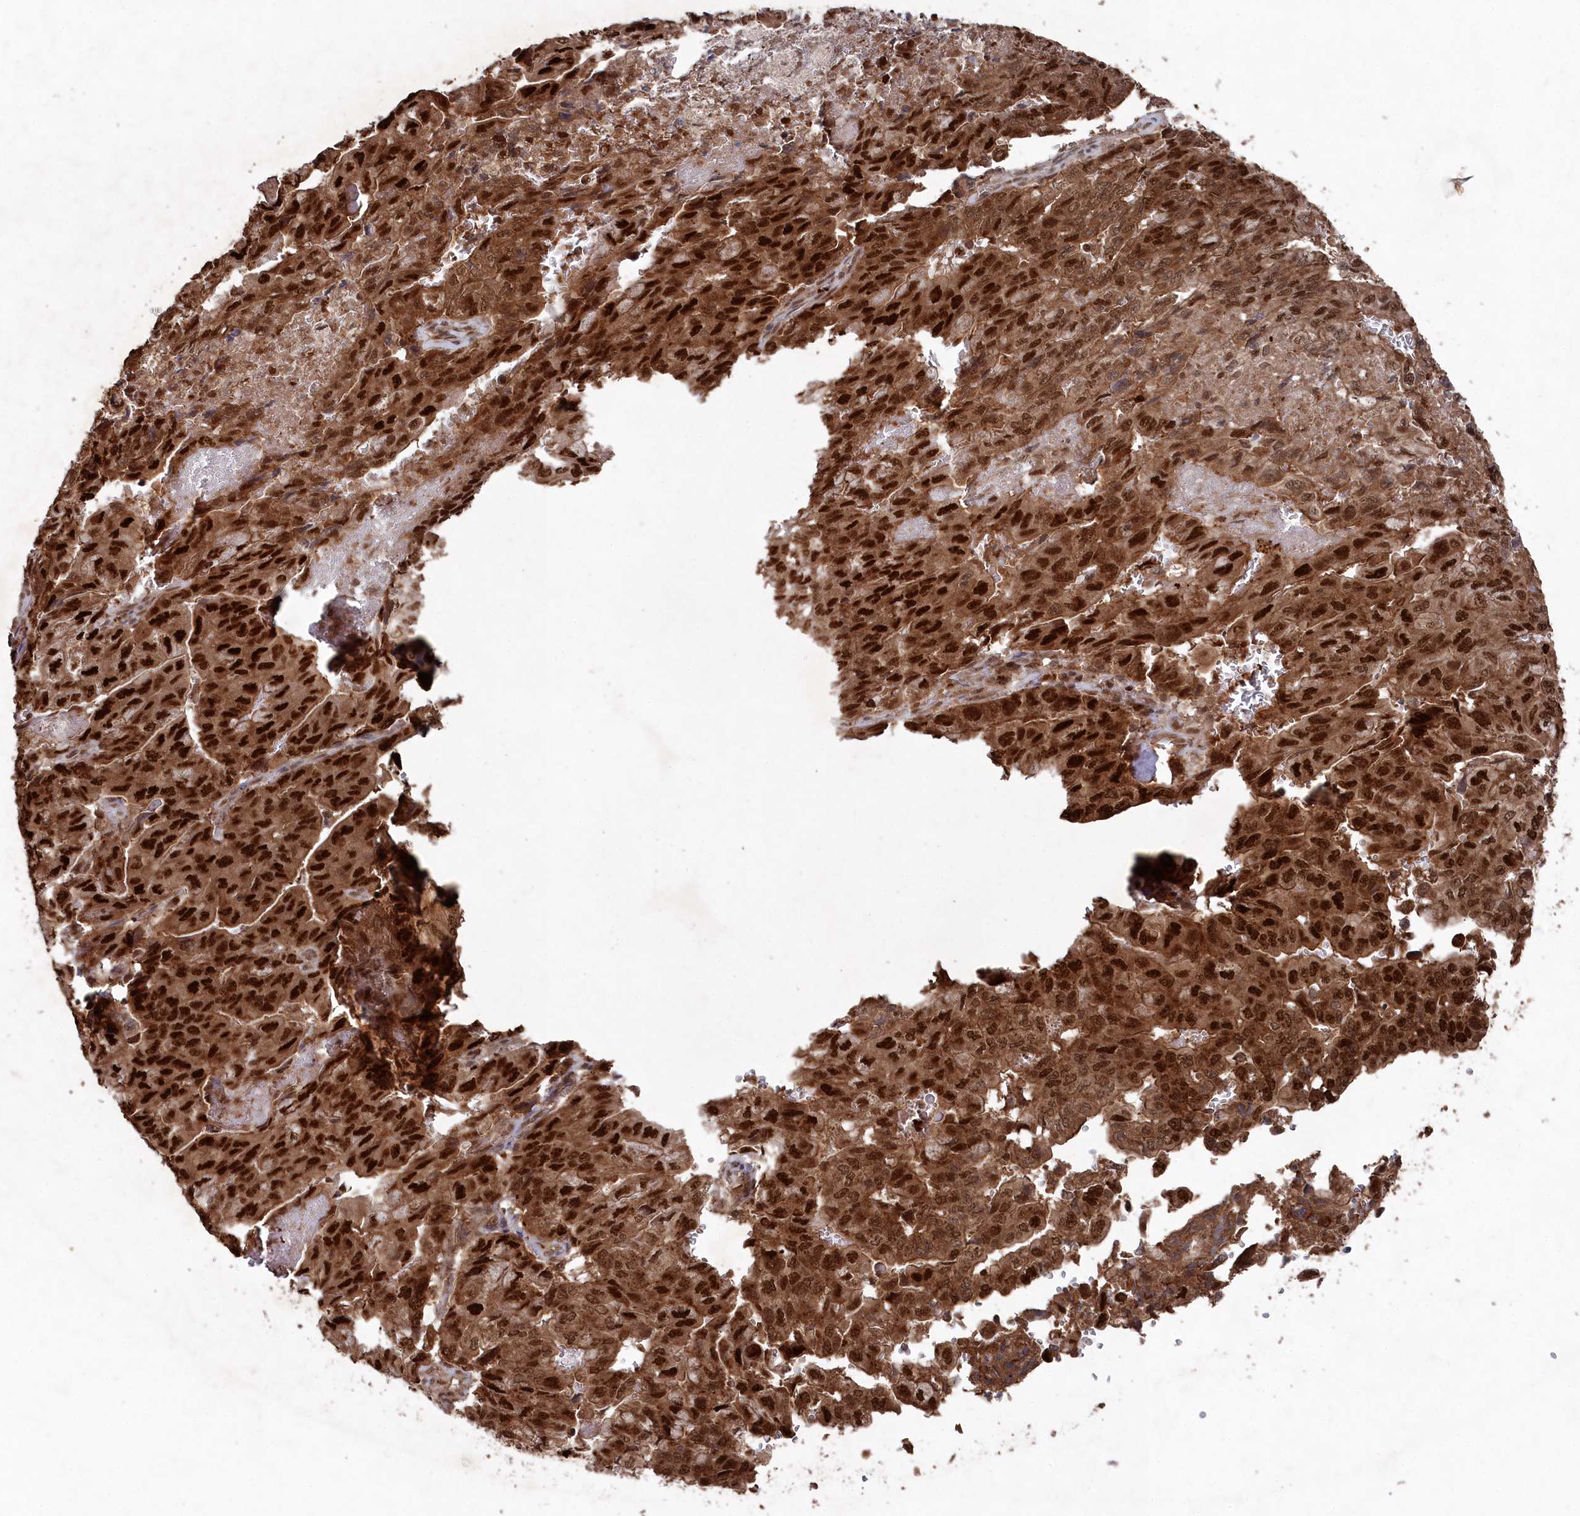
{"staining": {"intensity": "strong", "quantity": ">75%", "location": "cytoplasmic/membranous,nuclear"}, "tissue": "pancreatic cancer", "cell_type": "Tumor cells", "image_type": "cancer", "snomed": [{"axis": "morphology", "description": "Adenocarcinoma, NOS"}, {"axis": "topography", "description": "Pancreas"}], "caption": "There is high levels of strong cytoplasmic/membranous and nuclear expression in tumor cells of pancreatic cancer (adenocarcinoma), as demonstrated by immunohistochemical staining (brown color).", "gene": "BORCS7", "patient": {"sex": "male", "age": 51}}